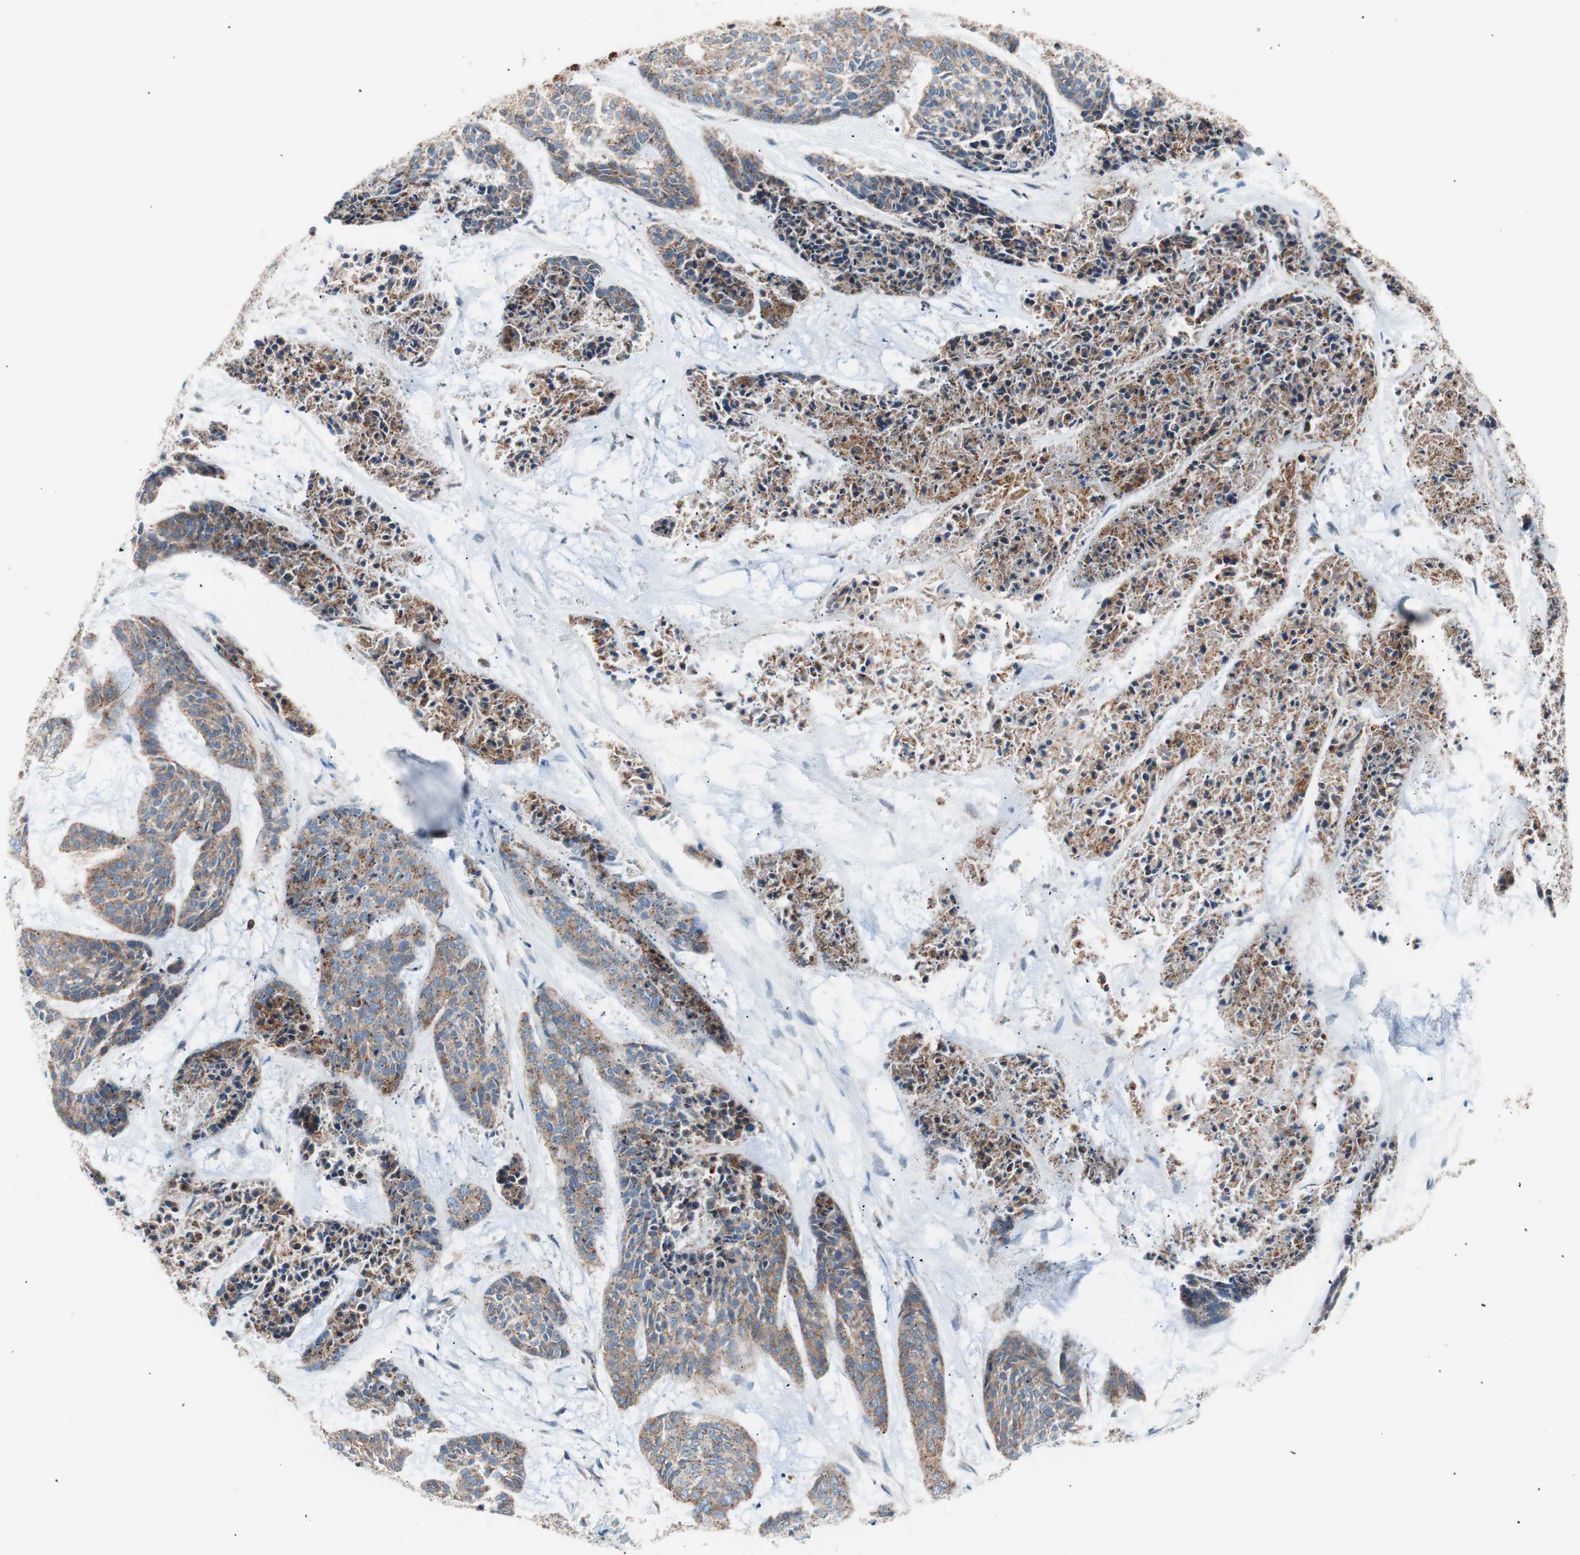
{"staining": {"intensity": "weak", "quantity": ">75%", "location": "cytoplasmic/membranous"}, "tissue": "skin cancer", "cell_type": "Tumor cells", "image_type": "cancer", "snomed": [{"axis": "morphology", "description": "Basal cell carcinoma"}, {"axis": "topography", "description": "Skin"}], "caption": "A brown stain labels weak cytoplasmic/membranous staining of a protein in skin cancer (basal cell carcinoma) tumor cells. The staining was performed using DAB to visualize the protein expression in brown, while the nuclei were stained in blue with hematoxylin (Magnification: 20x).", "gene": "FLOT2", "patient": {"sex": "female", "age": 64}}